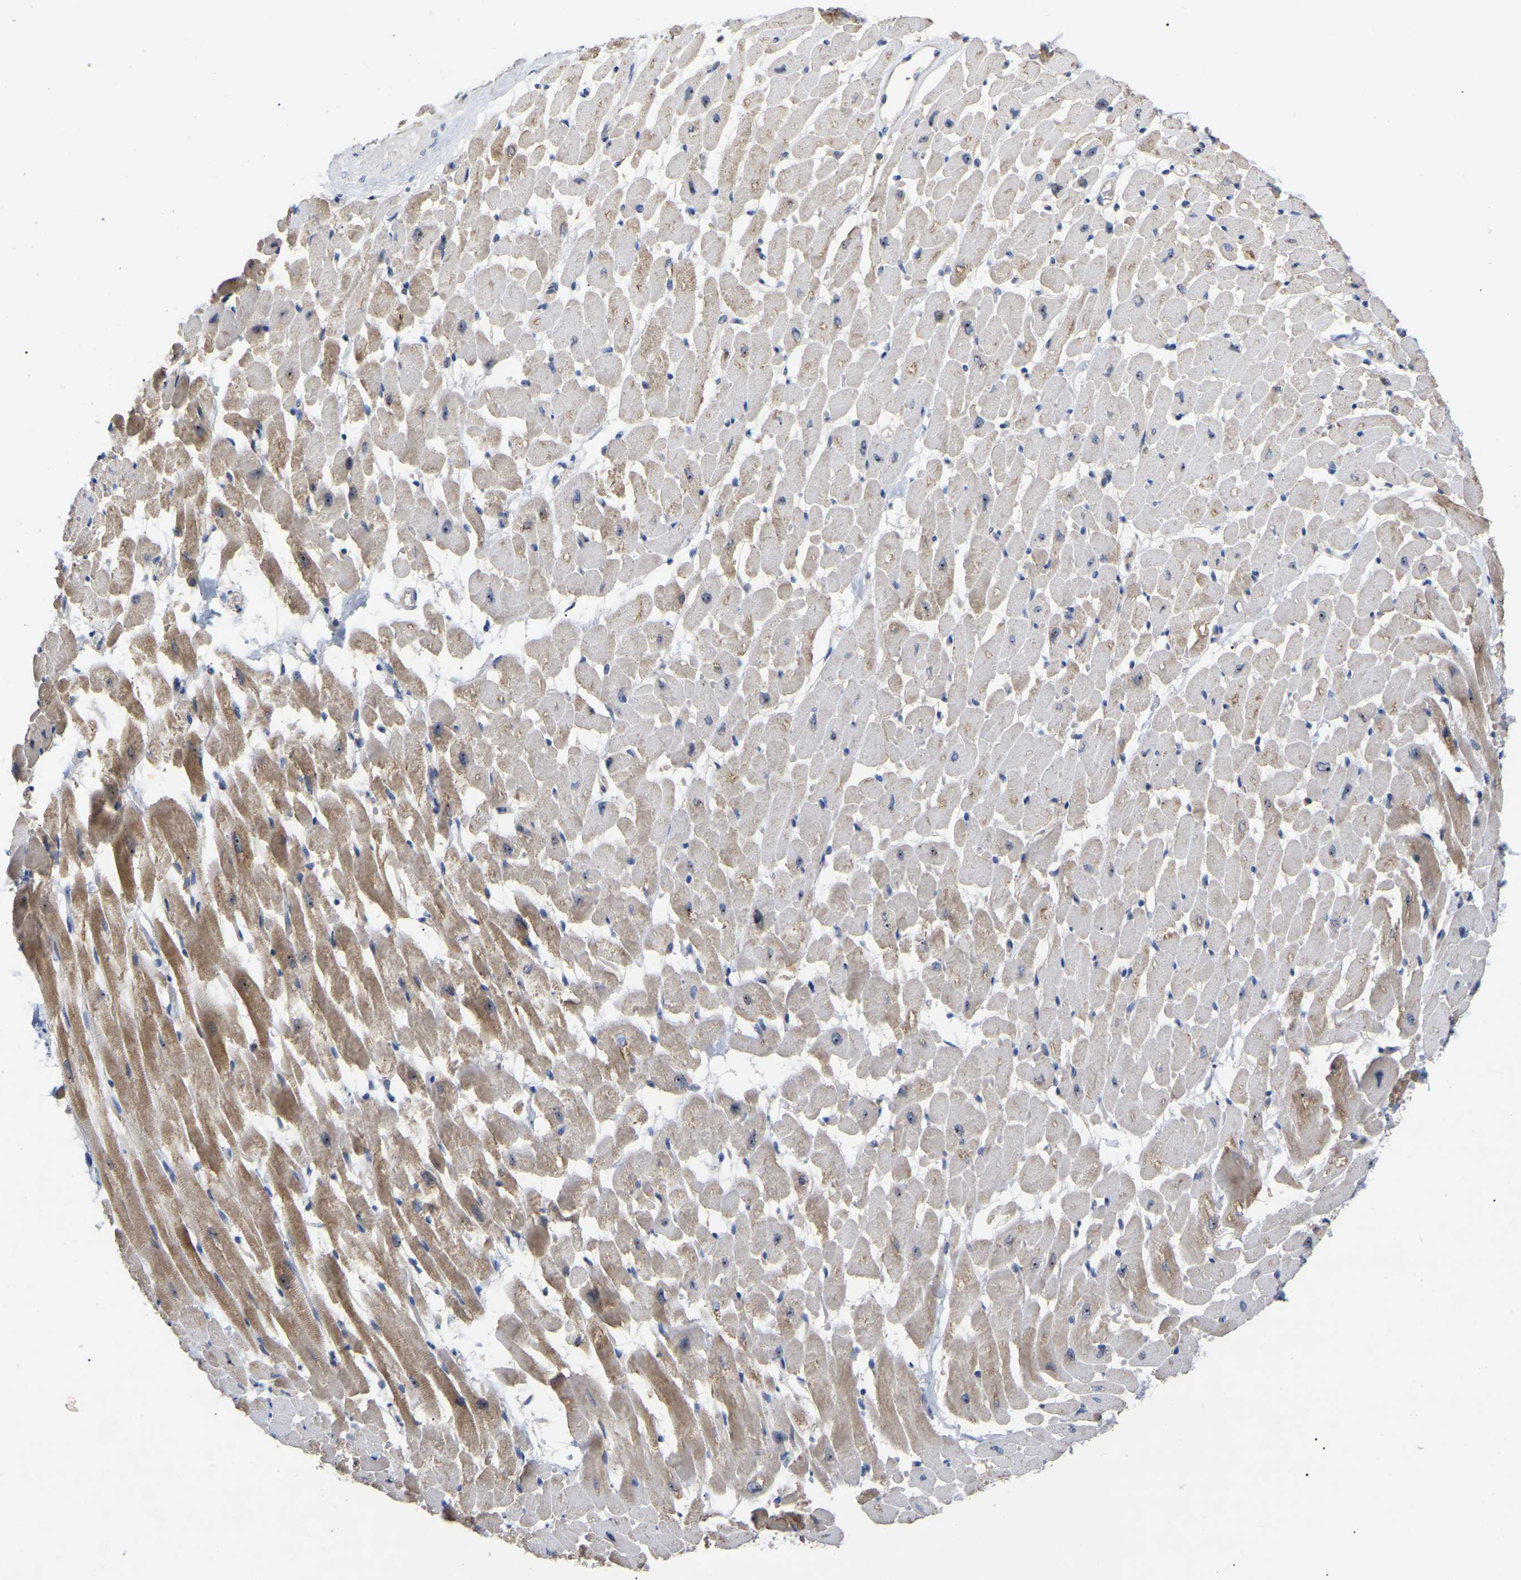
{"staining": {"intensity": "moderate", "quantity": ">75%", "location": "cytoplasmic/membranous"}, "tissue": "heart muscle", "cell_type": "Cardiomyocytes", "image_type": "normal", "snomed": [{"axis": "morphology", "description": "Normal tissue, NOS"}, {"axis": "topography", "description": "Heart"}], "caption": "Protein staining of normal heart muscle exhibits moderate cytoplasmic/membranous staining in approximately >75% of cardiomyocytes.", "gene": "NOP53", "patient": {"sex": "male", "age": 45}}